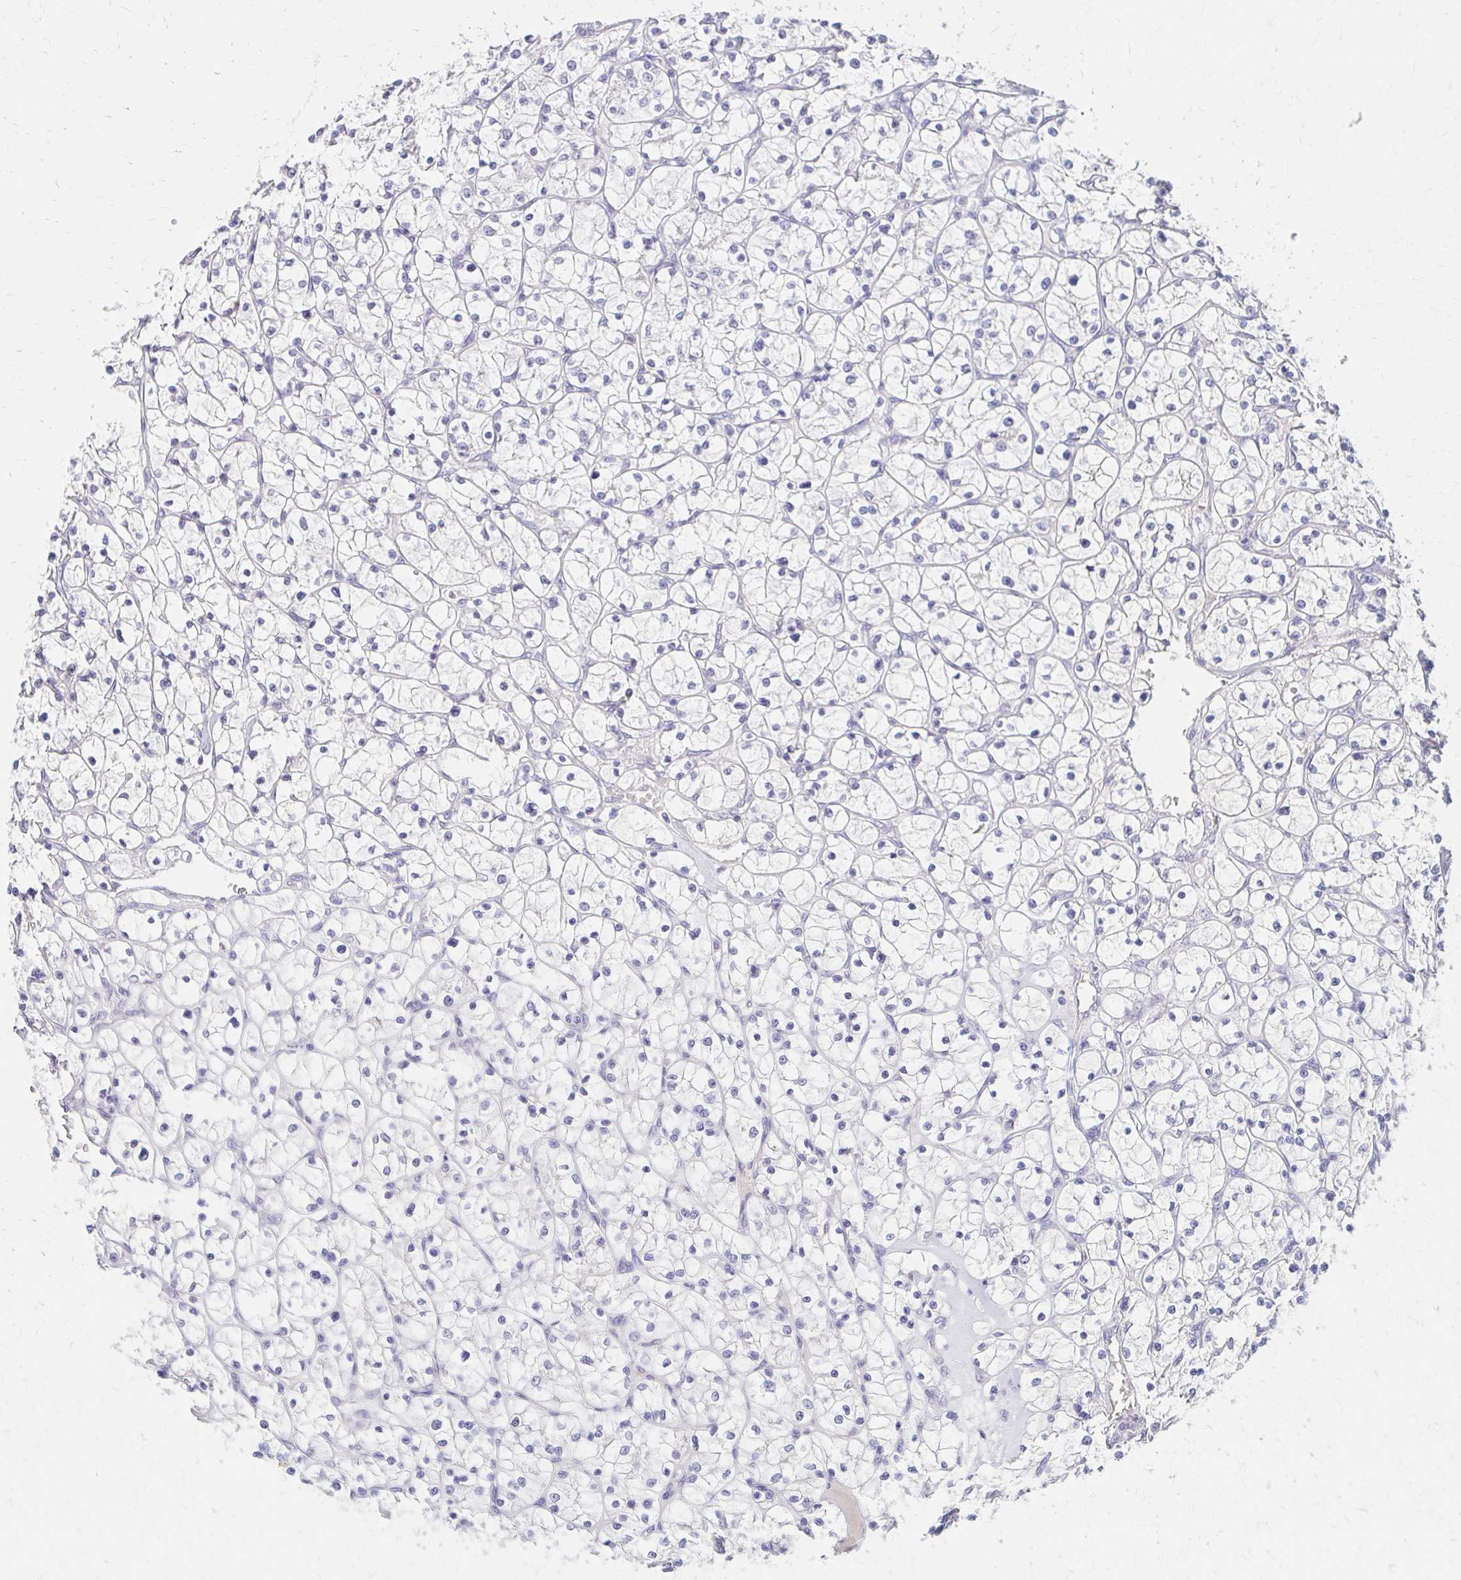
{"staining": {"intensity": "negative", "quantity": "none", "location": "none"}, "tissue": "renal cancer", "cell_type": "Tumor cells", "image_type": "cancer", "snomed": [{"axis": "morphology", "description": "Adenocarcinoma, NOS"}, {"axis": "topography", "description": "Kidney"}], "caption": "There is no significant positivity in tumor cells of renal cancer (adenocarcinoma).", "gene": "AZGP1", "patient": {"sex": "female", "age": 64}}